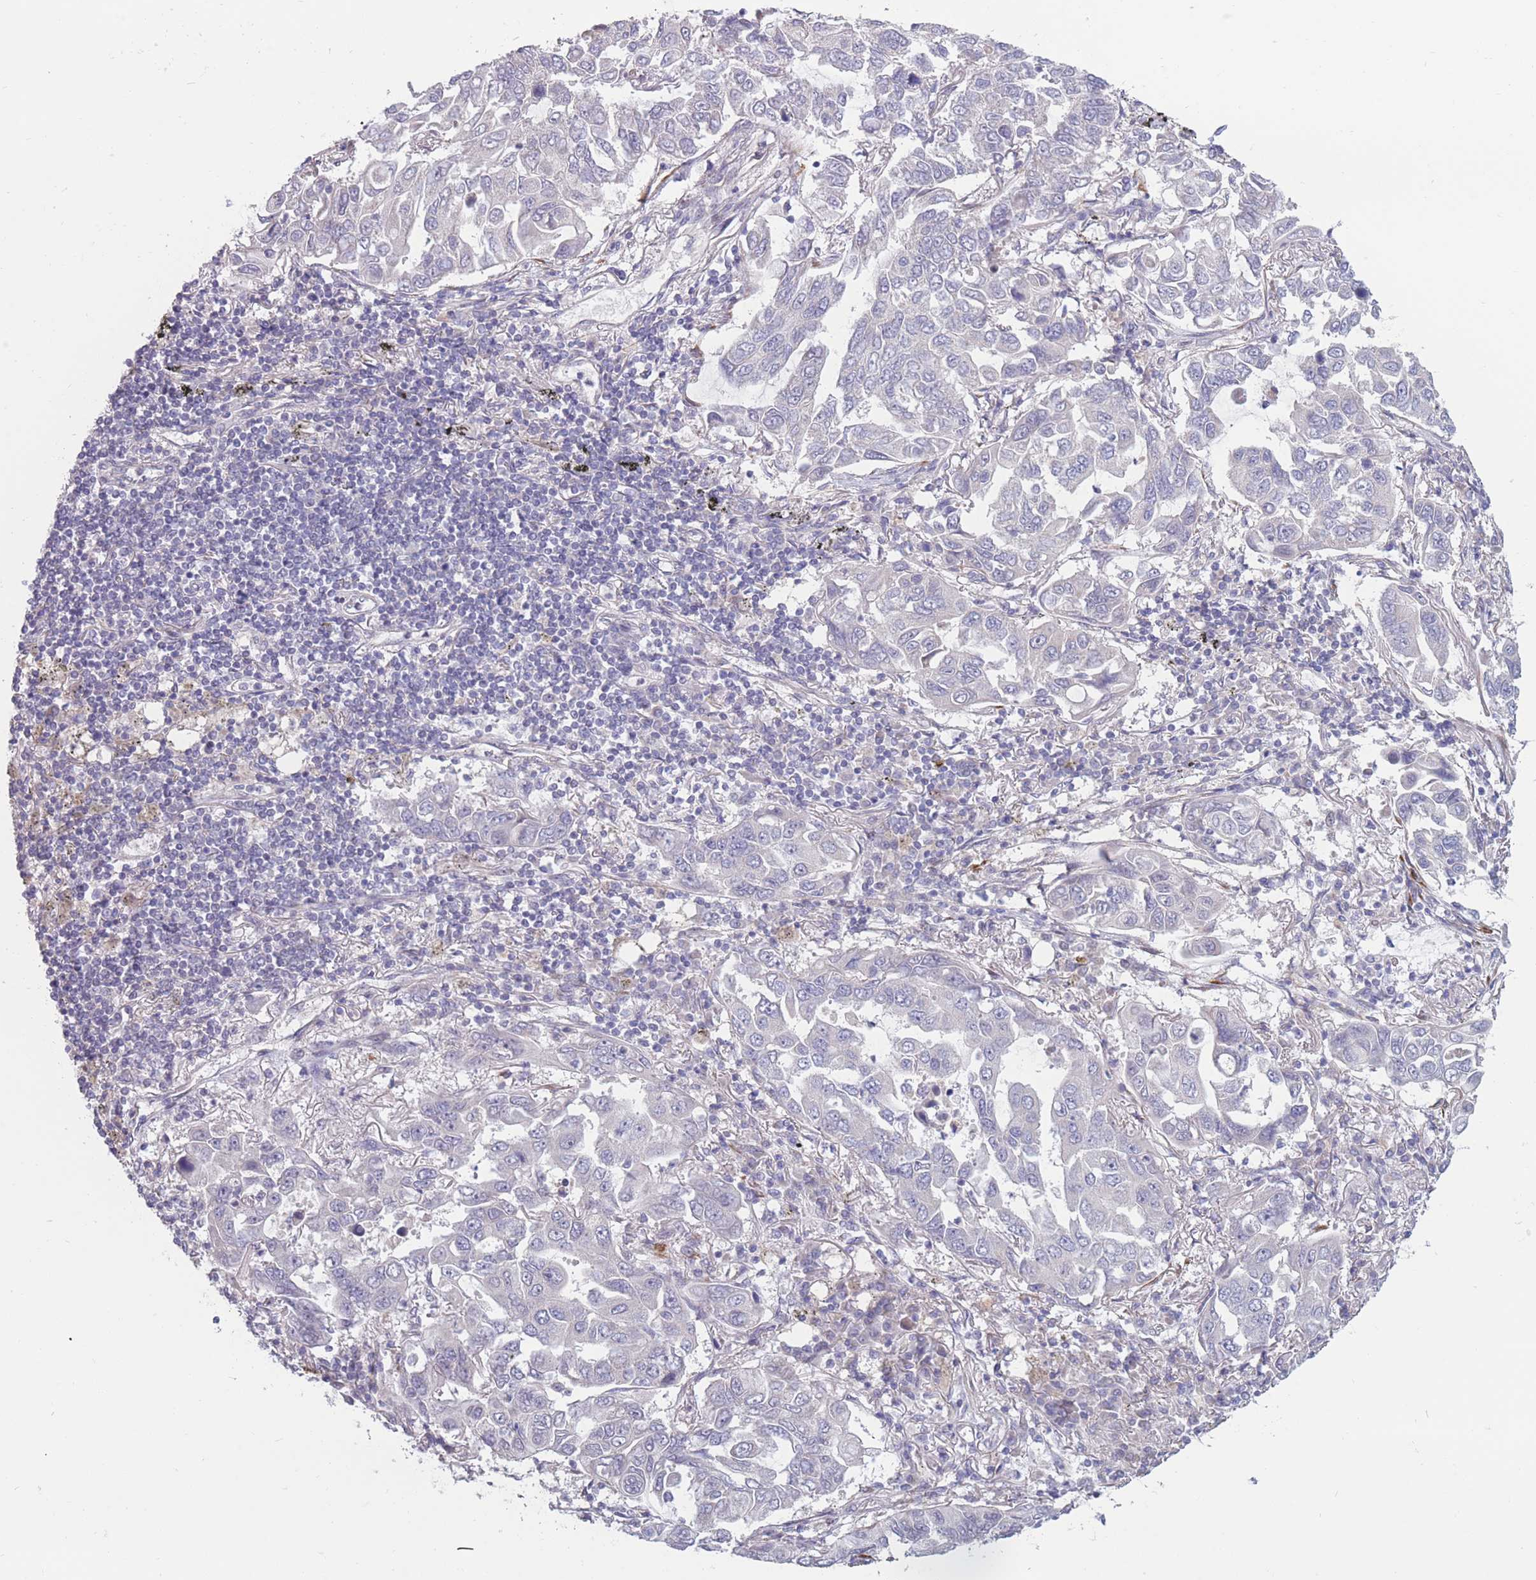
{"staining": {"intensity": "negative", "quantity": "none", "location": "none"}, "tissue": "lung cancer", "cell_type": "Tumor cells", "image_type": "cancer", "snomed": [{"axis": "morphology", "description": "Adenocarcinoma, NOS"}, {"axis": "topography", "description": "Lung"}], "caption": "Tumor cells are negative for protein expression in human lung cancer (adenocarcinoma). (DAB (3,3'-diaminobenzidine) immunohistochemistry visualized using brightfield microscopy, high magnification).", "gene": "CCNQ", "patient": {"sex": "male", "age": 64}}